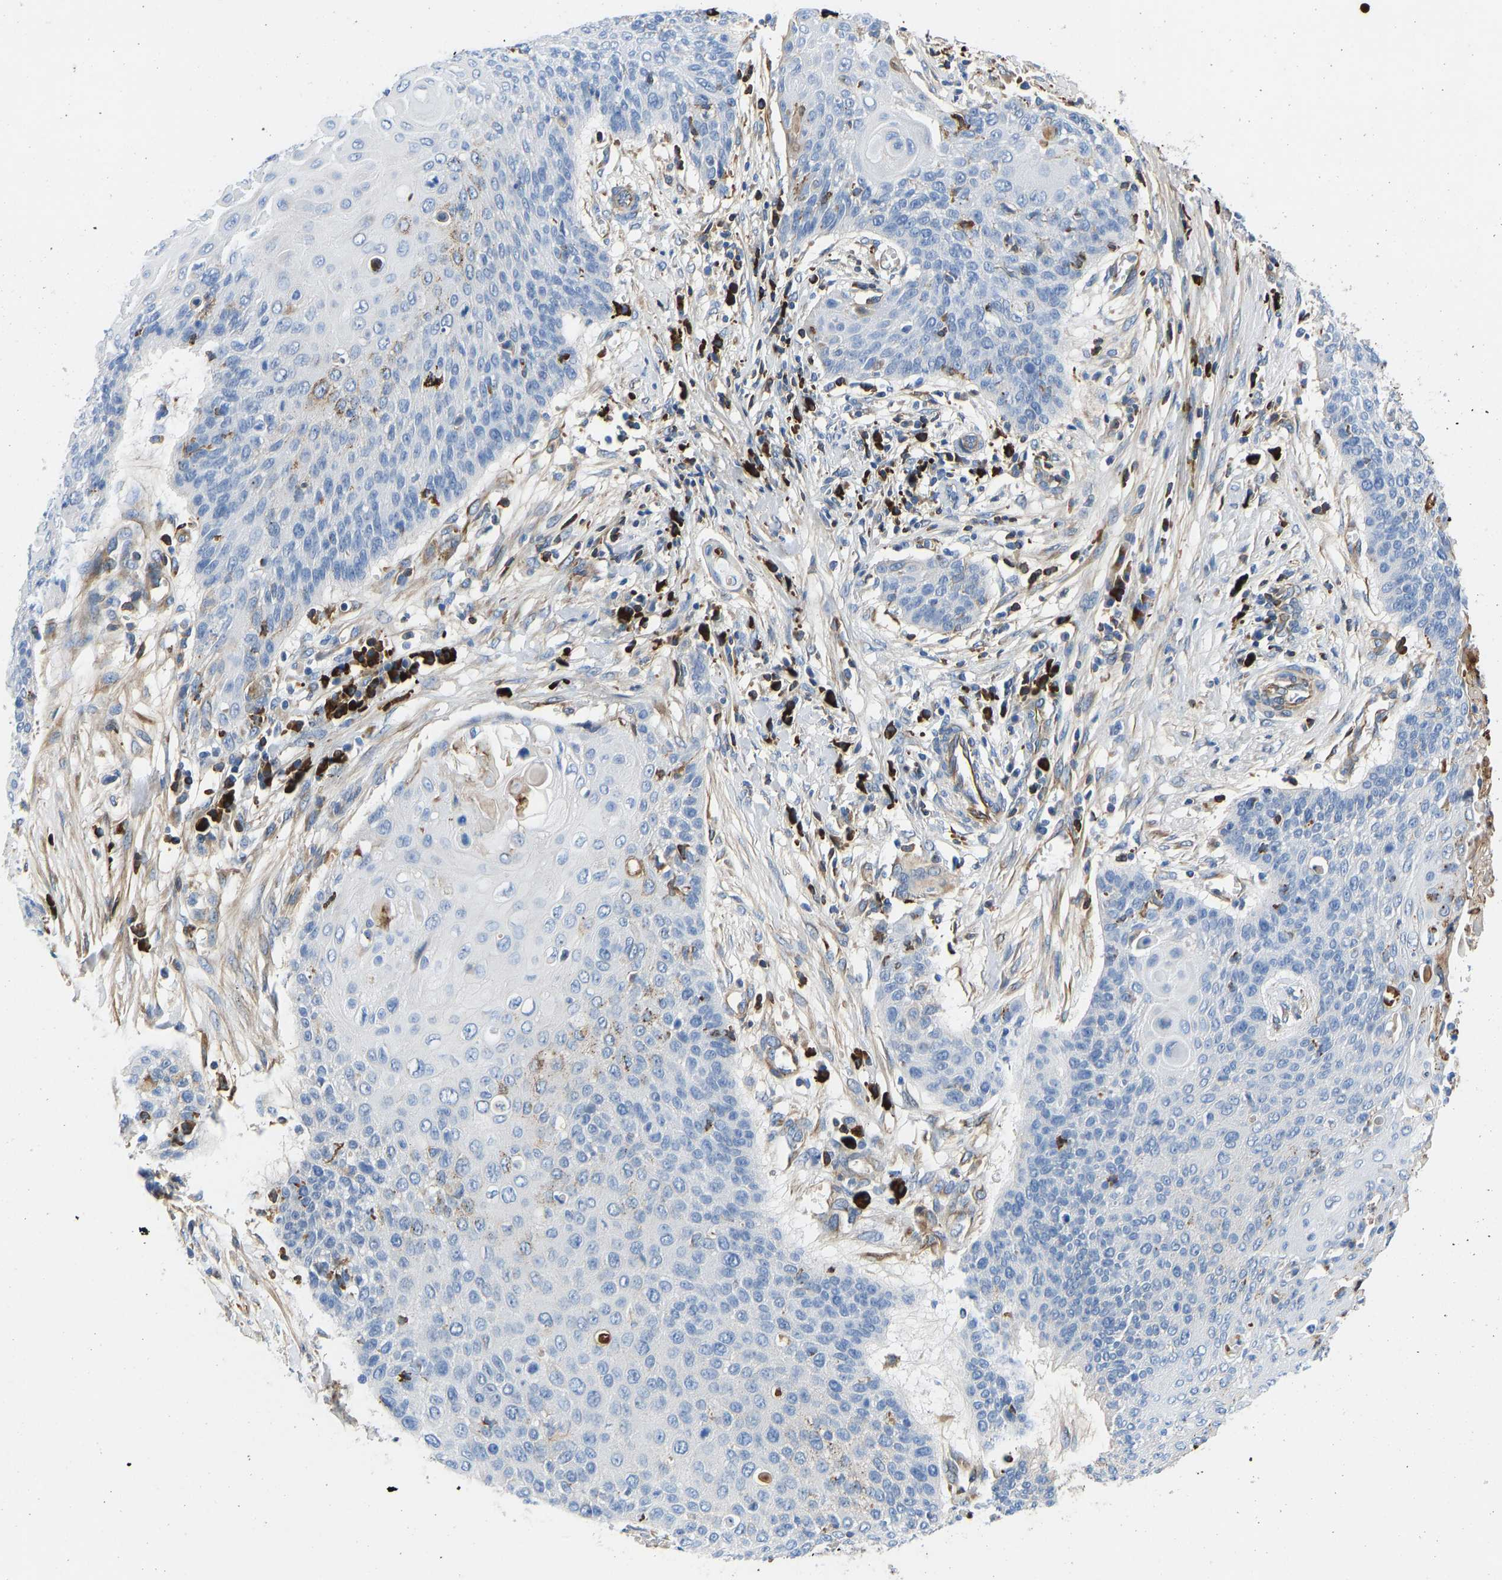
{"staining": {"intensity": "negative", "quantity": "none", "location": "none"}, "tissue": "cervical cancer", "cell_type": "Tumor cells", "image_type": "cancer", "snomed": [{"axis": "morphology", "description": "Squamous cell carcinoma, NOS"}, {"axis": "topography", "description": "Cervix"}], "caption": "Immunohistochemistry (IHC) of squamous cell carcinoma (cervical) reveals no expression in tumor cells.", "gene": "HSPG2", "patient": {"sex": "female", "age": 39}}